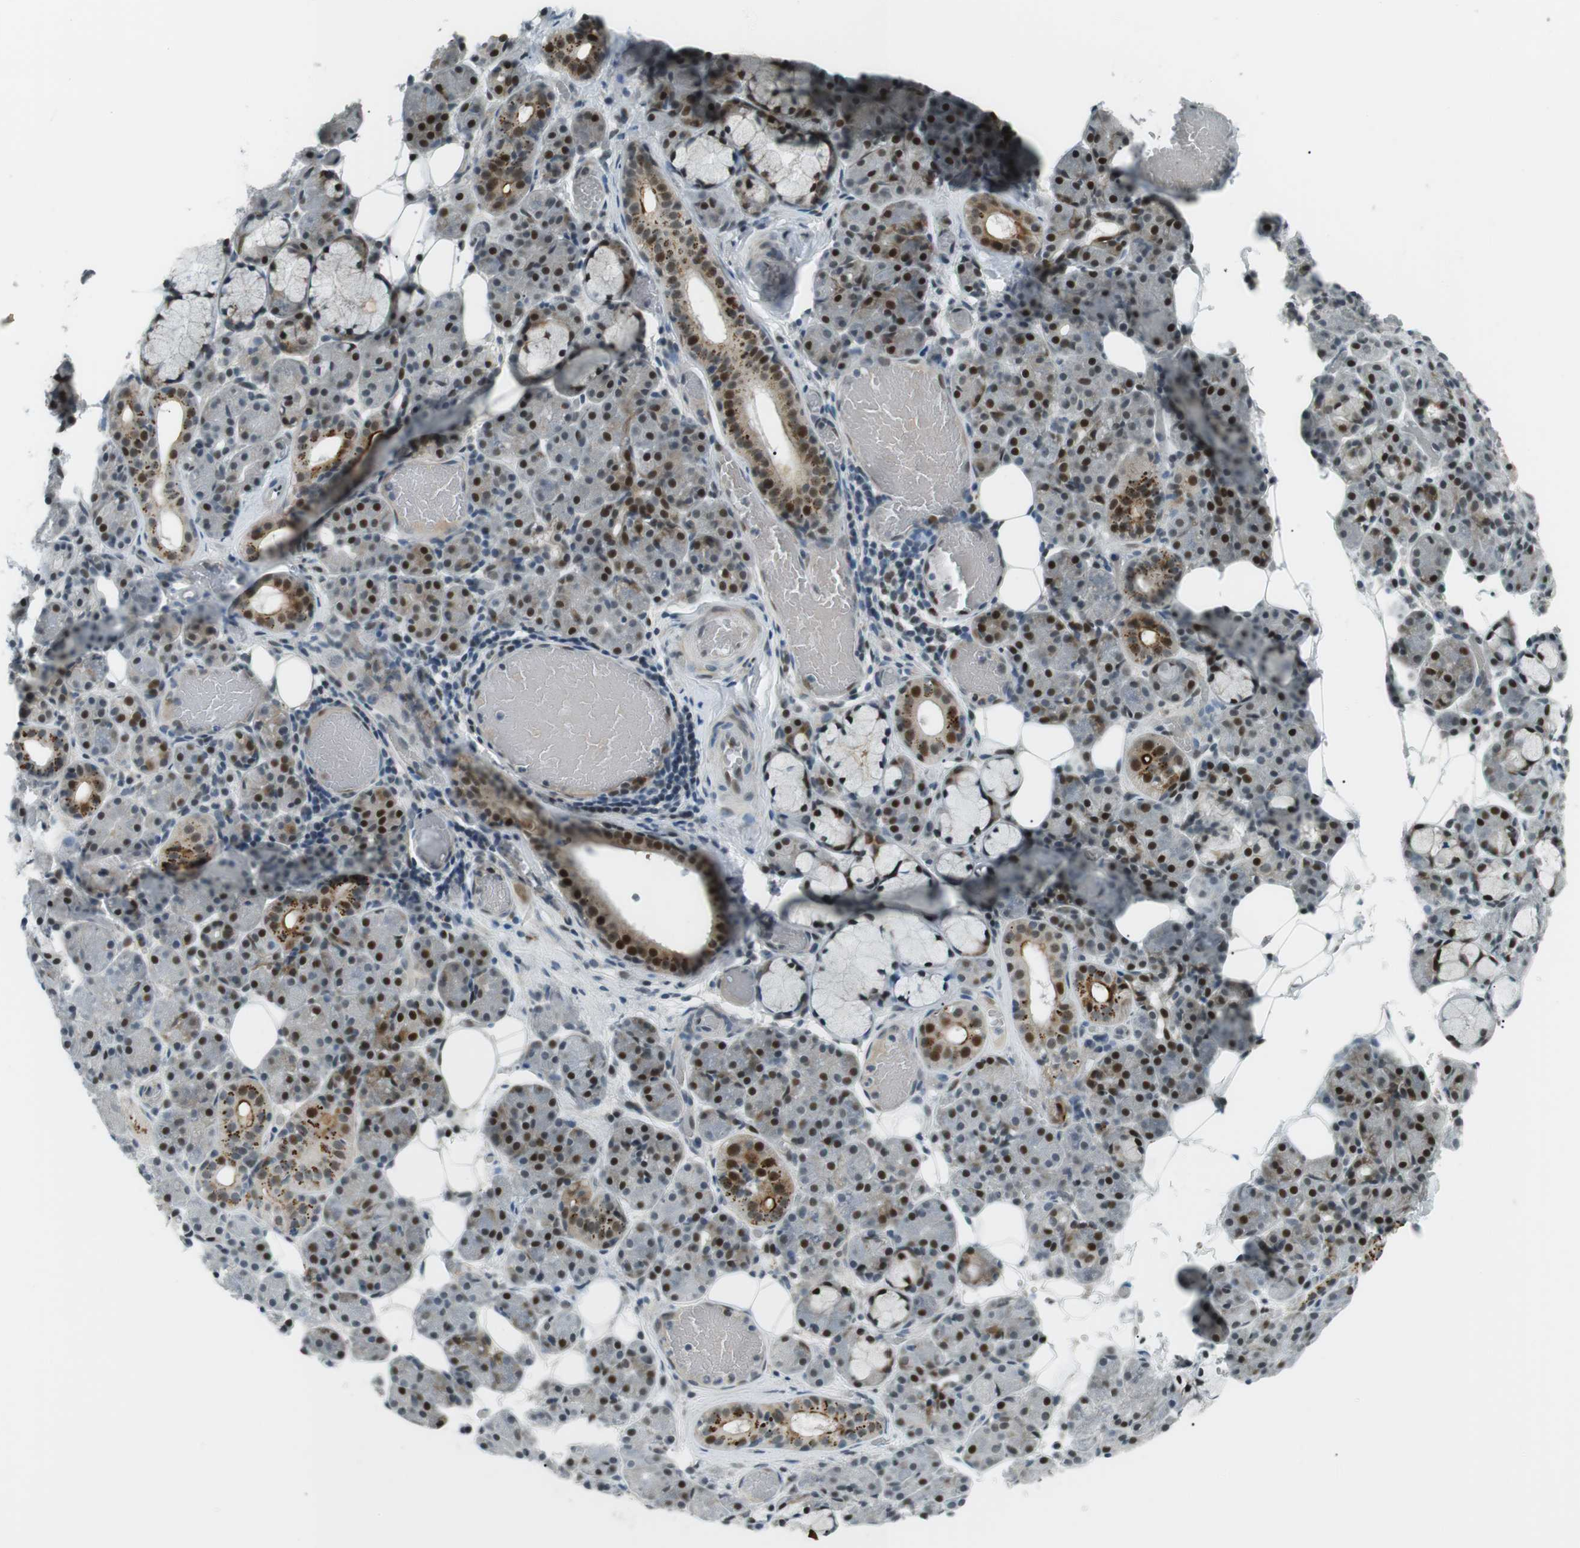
{"staining": {"intensity": "strong", "quantity": "25%-75%", "location": "cytoplasmic/membranous,nuclear"}, "tissue": "salivary gland", "cell_type": "Glandular cells", "image_type": "normal", "snomed": [{"axis": "morphology", "description": "Normal tissue, NOS"}, {"axis": "topography", "description": "Salivary gland"}], "caption": "Immunohistochemistry (IHC) histopathology image of unremarkable salivary gland: human salivary gland stained using IHC shows high levels of strong protein expression localized specifically in the cytoplasmic/membranous,nuclear of glandular cells, appearing as a cytoplasmic/membranous,nuclear brown color.", "gene": "PJA1", "patient": {"sex": "male", "age": 63}}